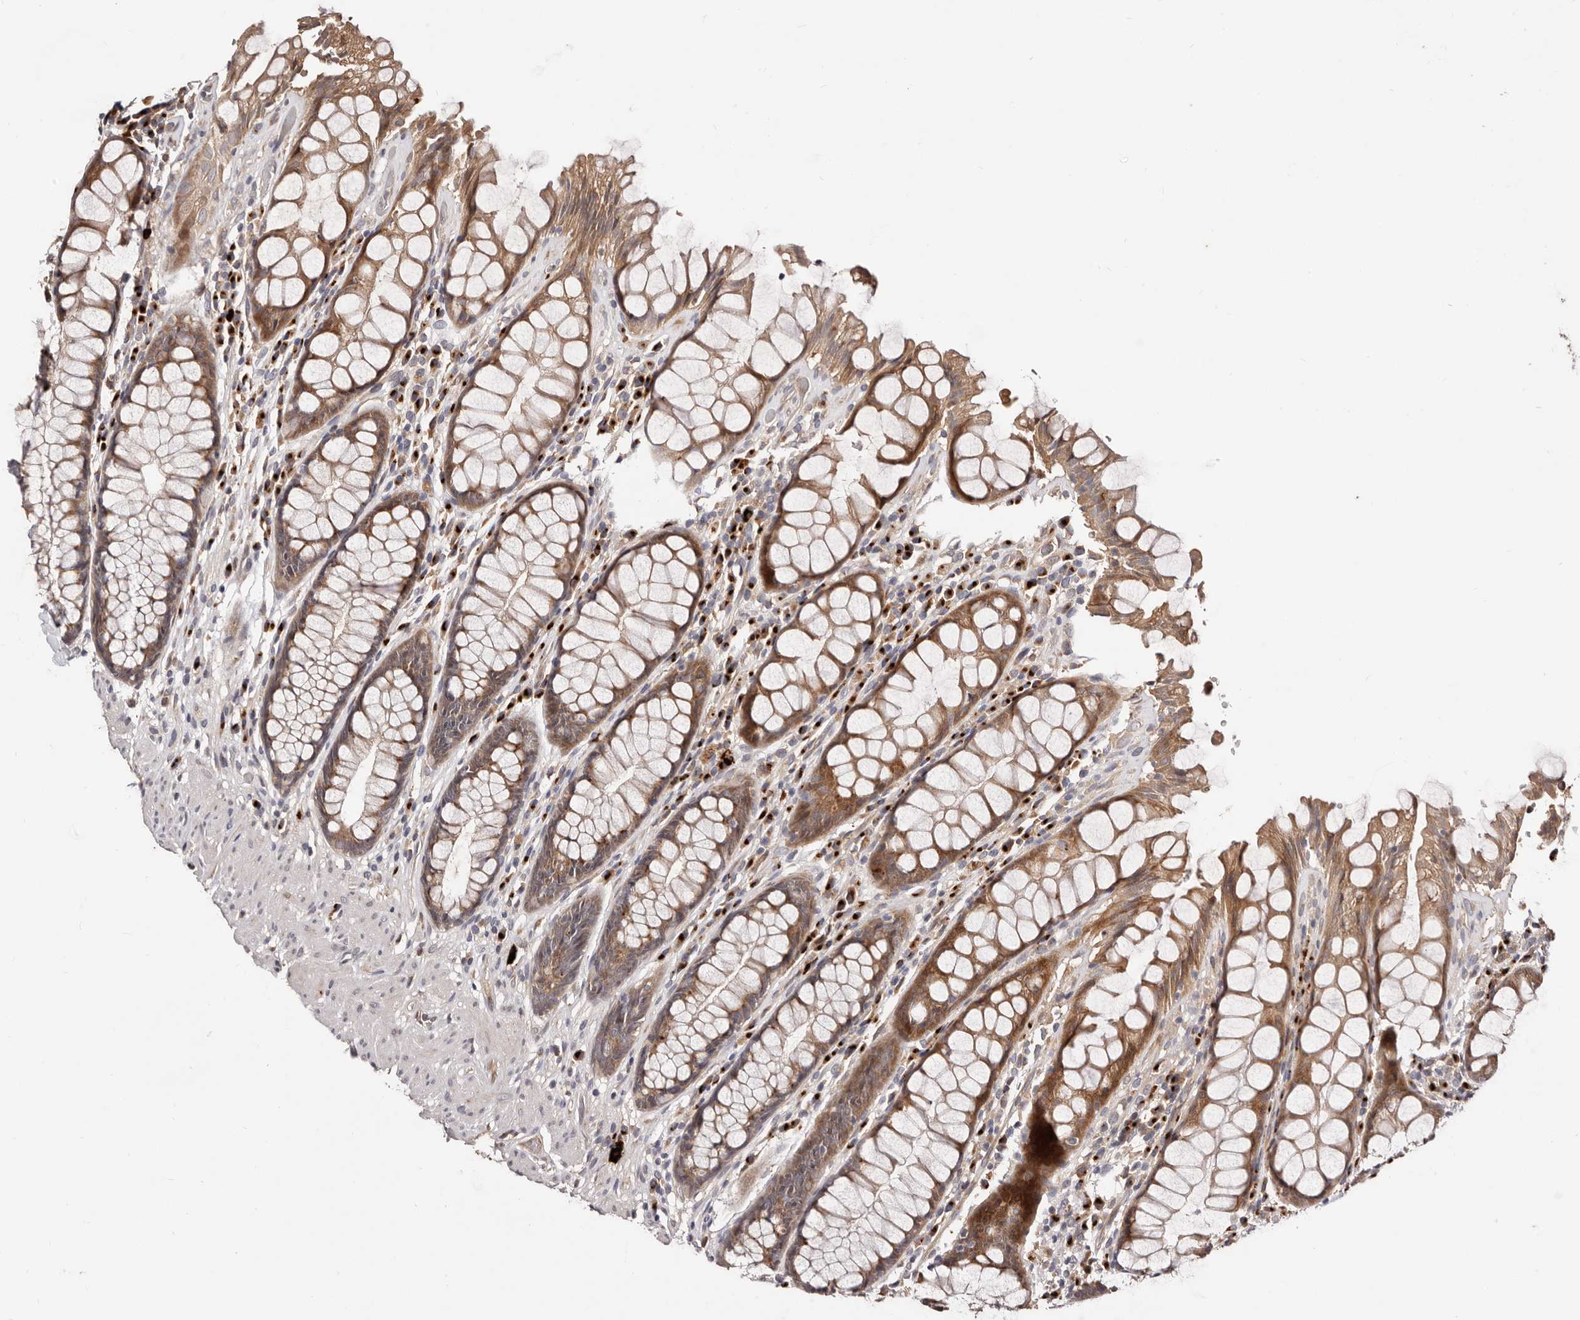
{"staining": {"intensity": "moderate", "quantity": ">75%", "location": "cytoplasmic/membranous"}, "tissue": "rectum", "cell_type": "Glandular cells", "image_type": "normal", "snomed": [{"axis": "morphology", "description": "Normal tissue, NOS"}, {"axis": "topography", "description": "Rectum"}], "caption": "An image of human rectum stained for a protein shows moderate cytoplasmic/membranous brown staining in glandular cells.", "gene": "DACT2", "patient": {"sex": "male", "age": 64}}